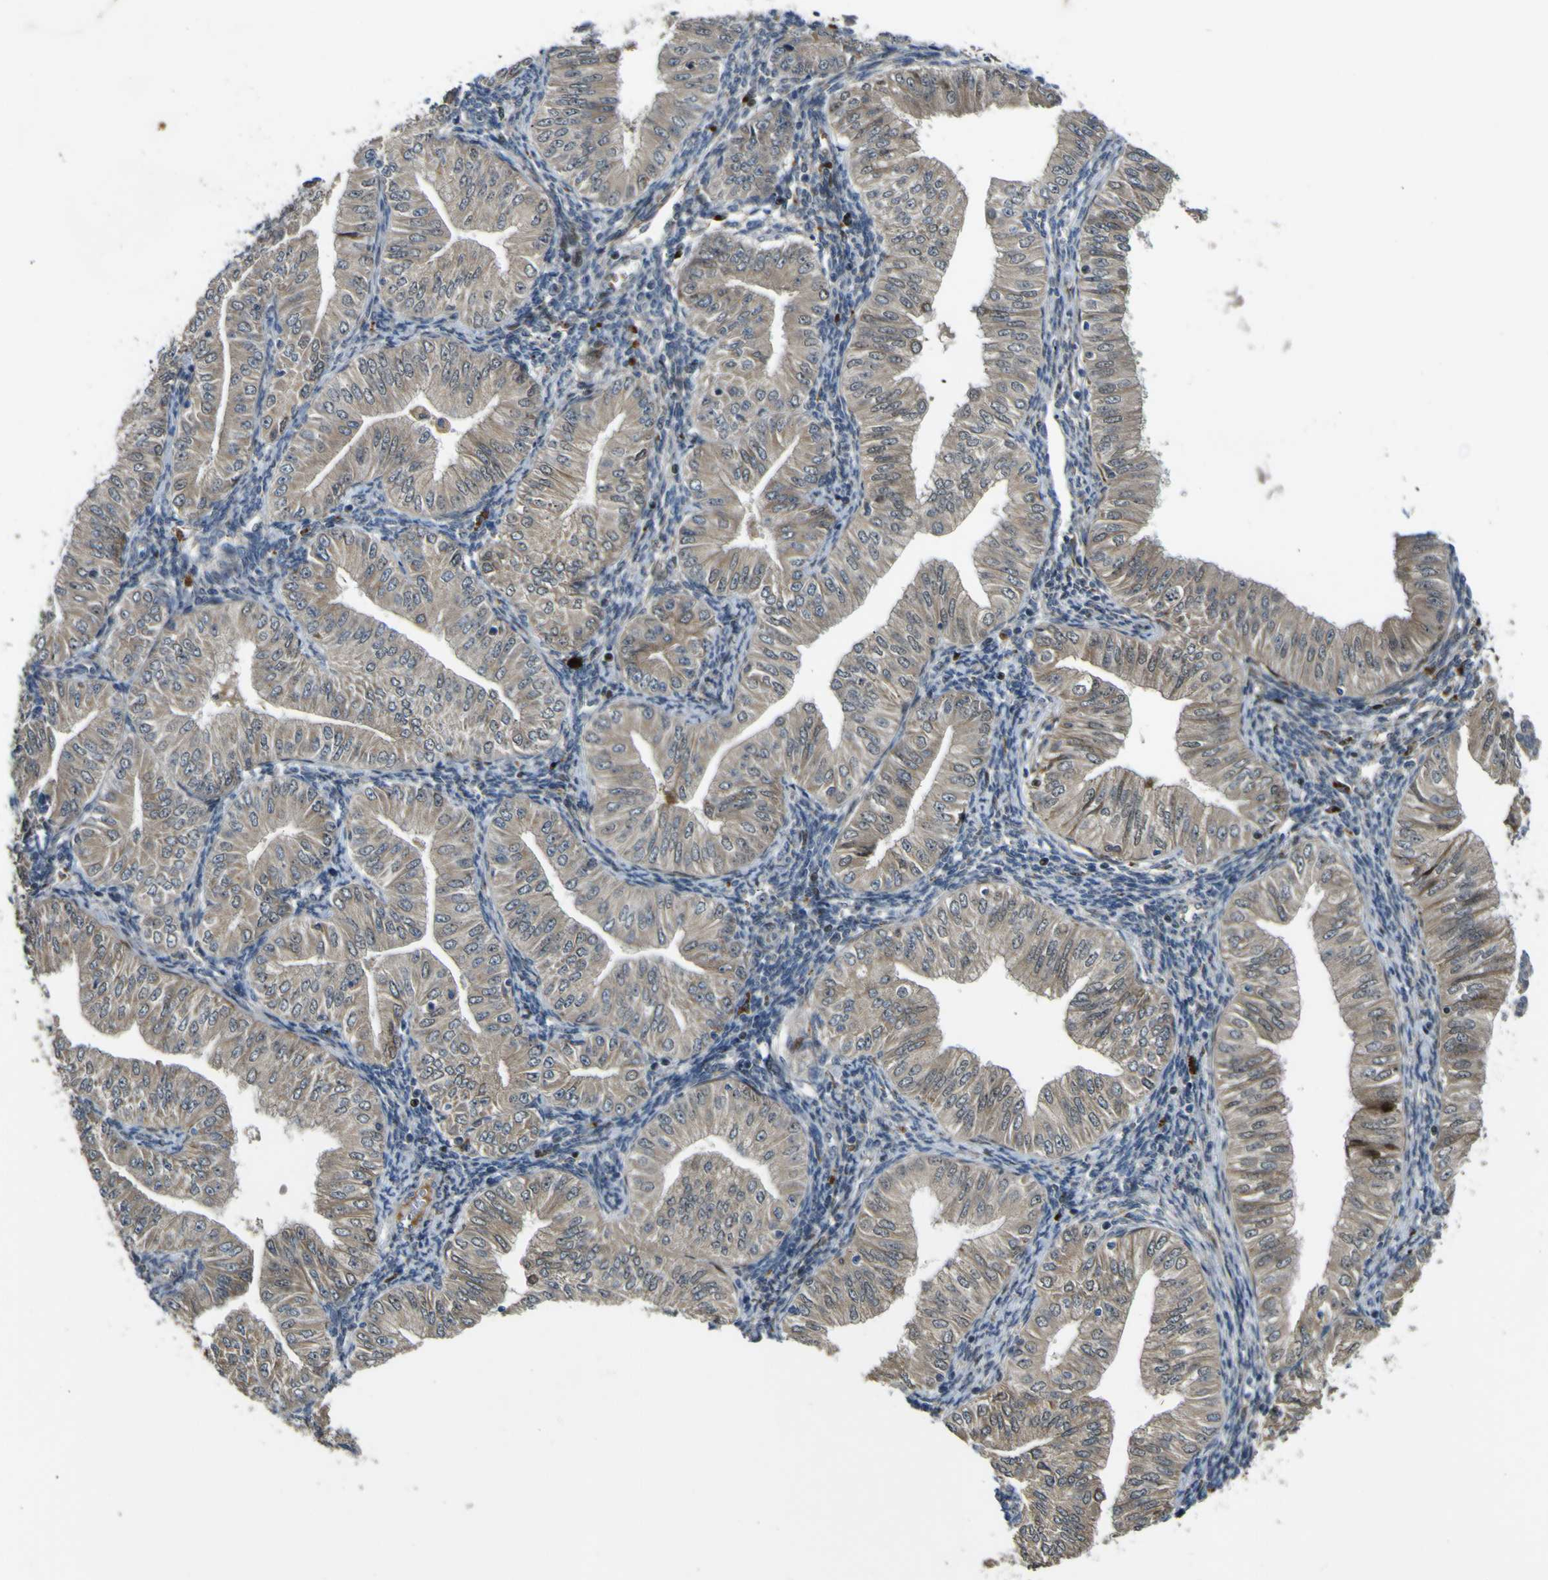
{"staining": {"intensity": "weak", "quantity": ">75%", "location": "cytoplasmic/membranous"}, "tissue": "endometrial cancer", "cell_type": "Tumor cells", "image_type": "cancer", "snomed": [{"axis": "morphology", "description": "Normal tissue, NOS"}, {"axis": "morphology", "description": "Adenocarcinoma, NOS"}, {"axis": "topography", "description": "Endometrium"}], "caption": "Tumor cells exhibit low levels of weak cytoplasmic/membranous positivity in approximately >75% of cells in endometrial adenocarcinoma.", "gene": "LBHD1", "patient": {"sex": "female", "age": 53}}